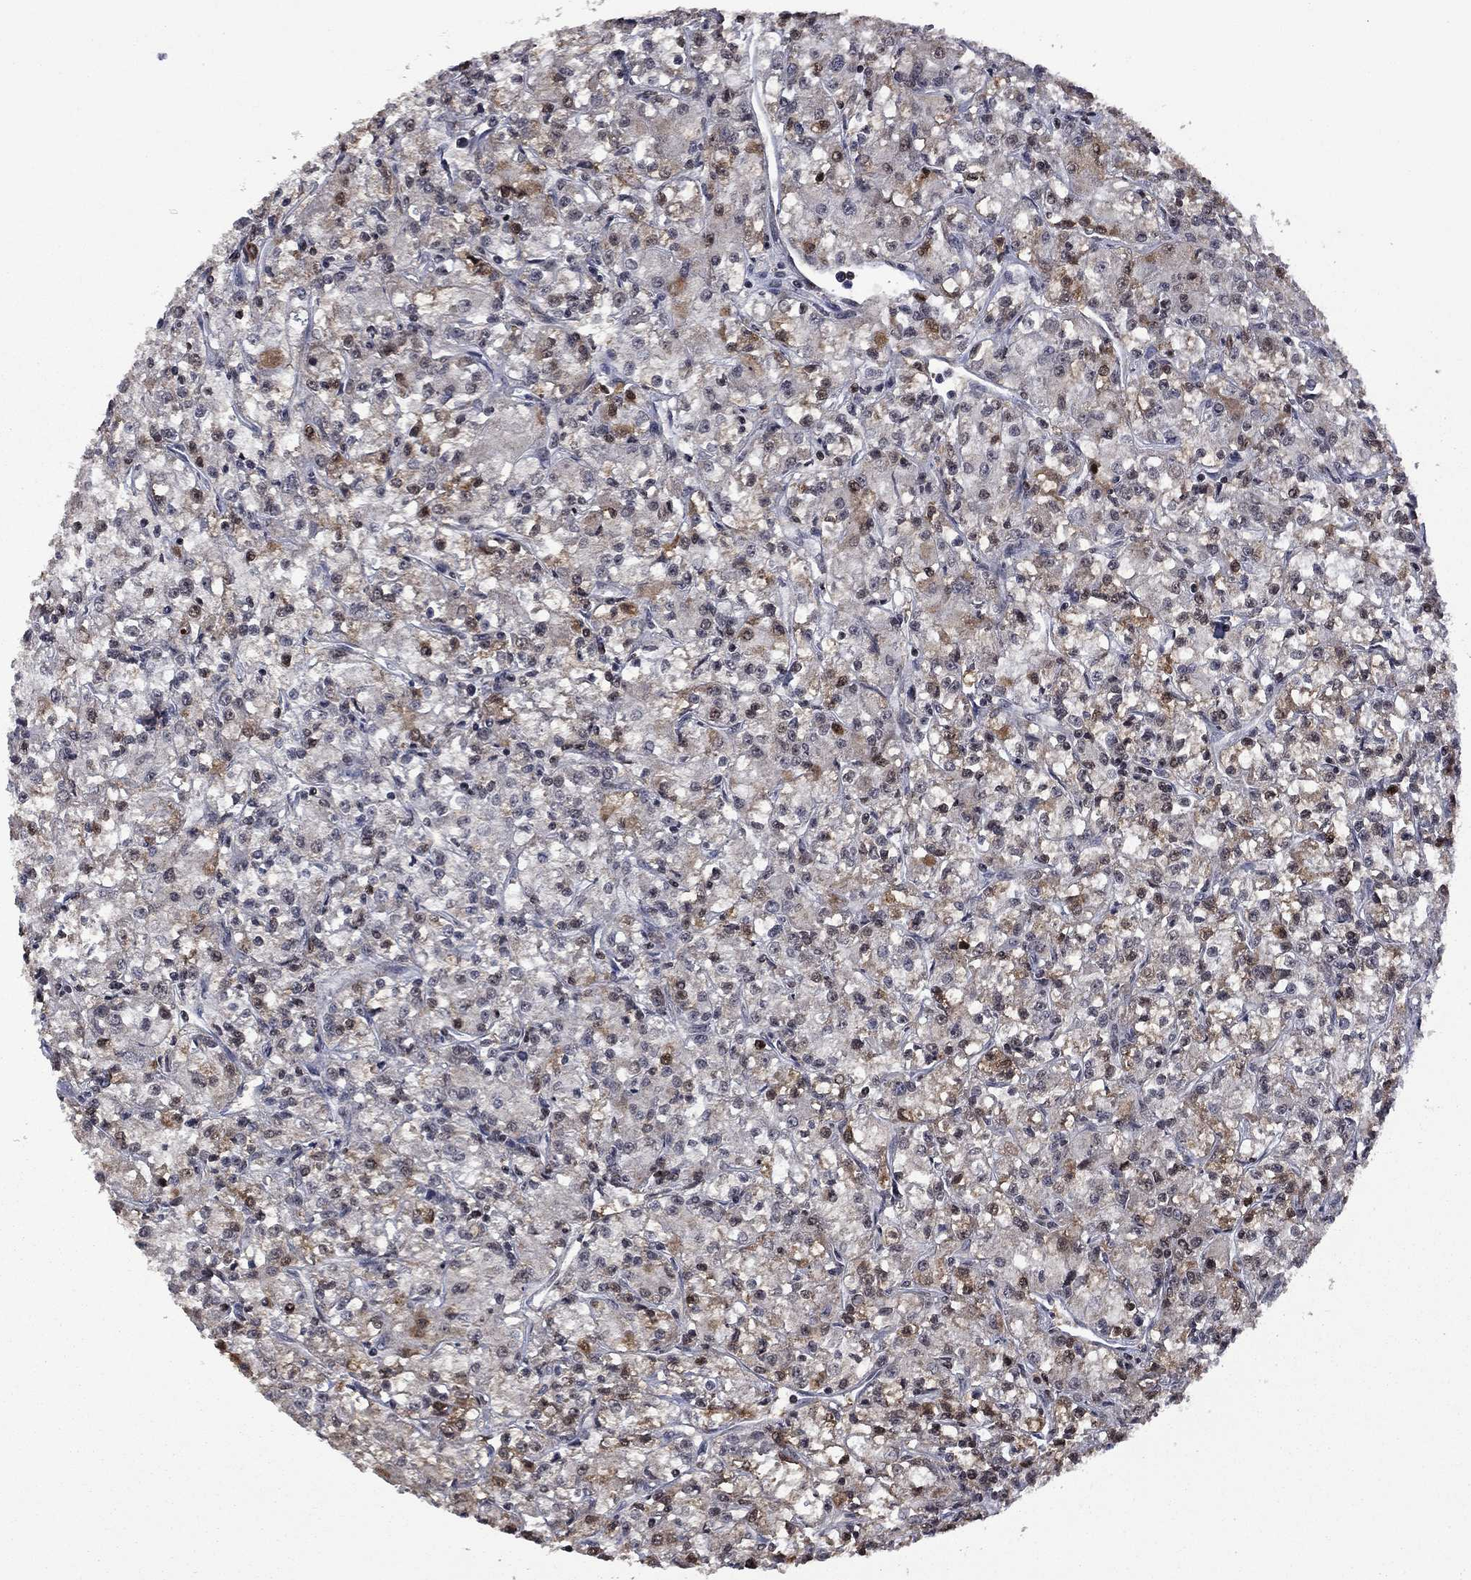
{"staining": {"intensity": "moderate", "quantity": "25%-75%", "location": "cytoplasmic/membranous"}, "tissue": "renal cancer", "cell_type": "Tumor cells", "image_type": "cancer", "snomed": [{"axis": "morphology", "description": "Adenocarcinoma, NOS"}, {"axis": "topography", "description": "Kidney"}], "caption": "IHC (DAB) staining of human adenocarcinoma (renal) displays moderate cytoplasmic/membranous protein positivity in about 25%-75% of tumor cells. (IHC, brightfield microscopy, high magnification).", "gene": "FBL", "patient": {"sex": "female", "age": 59}}